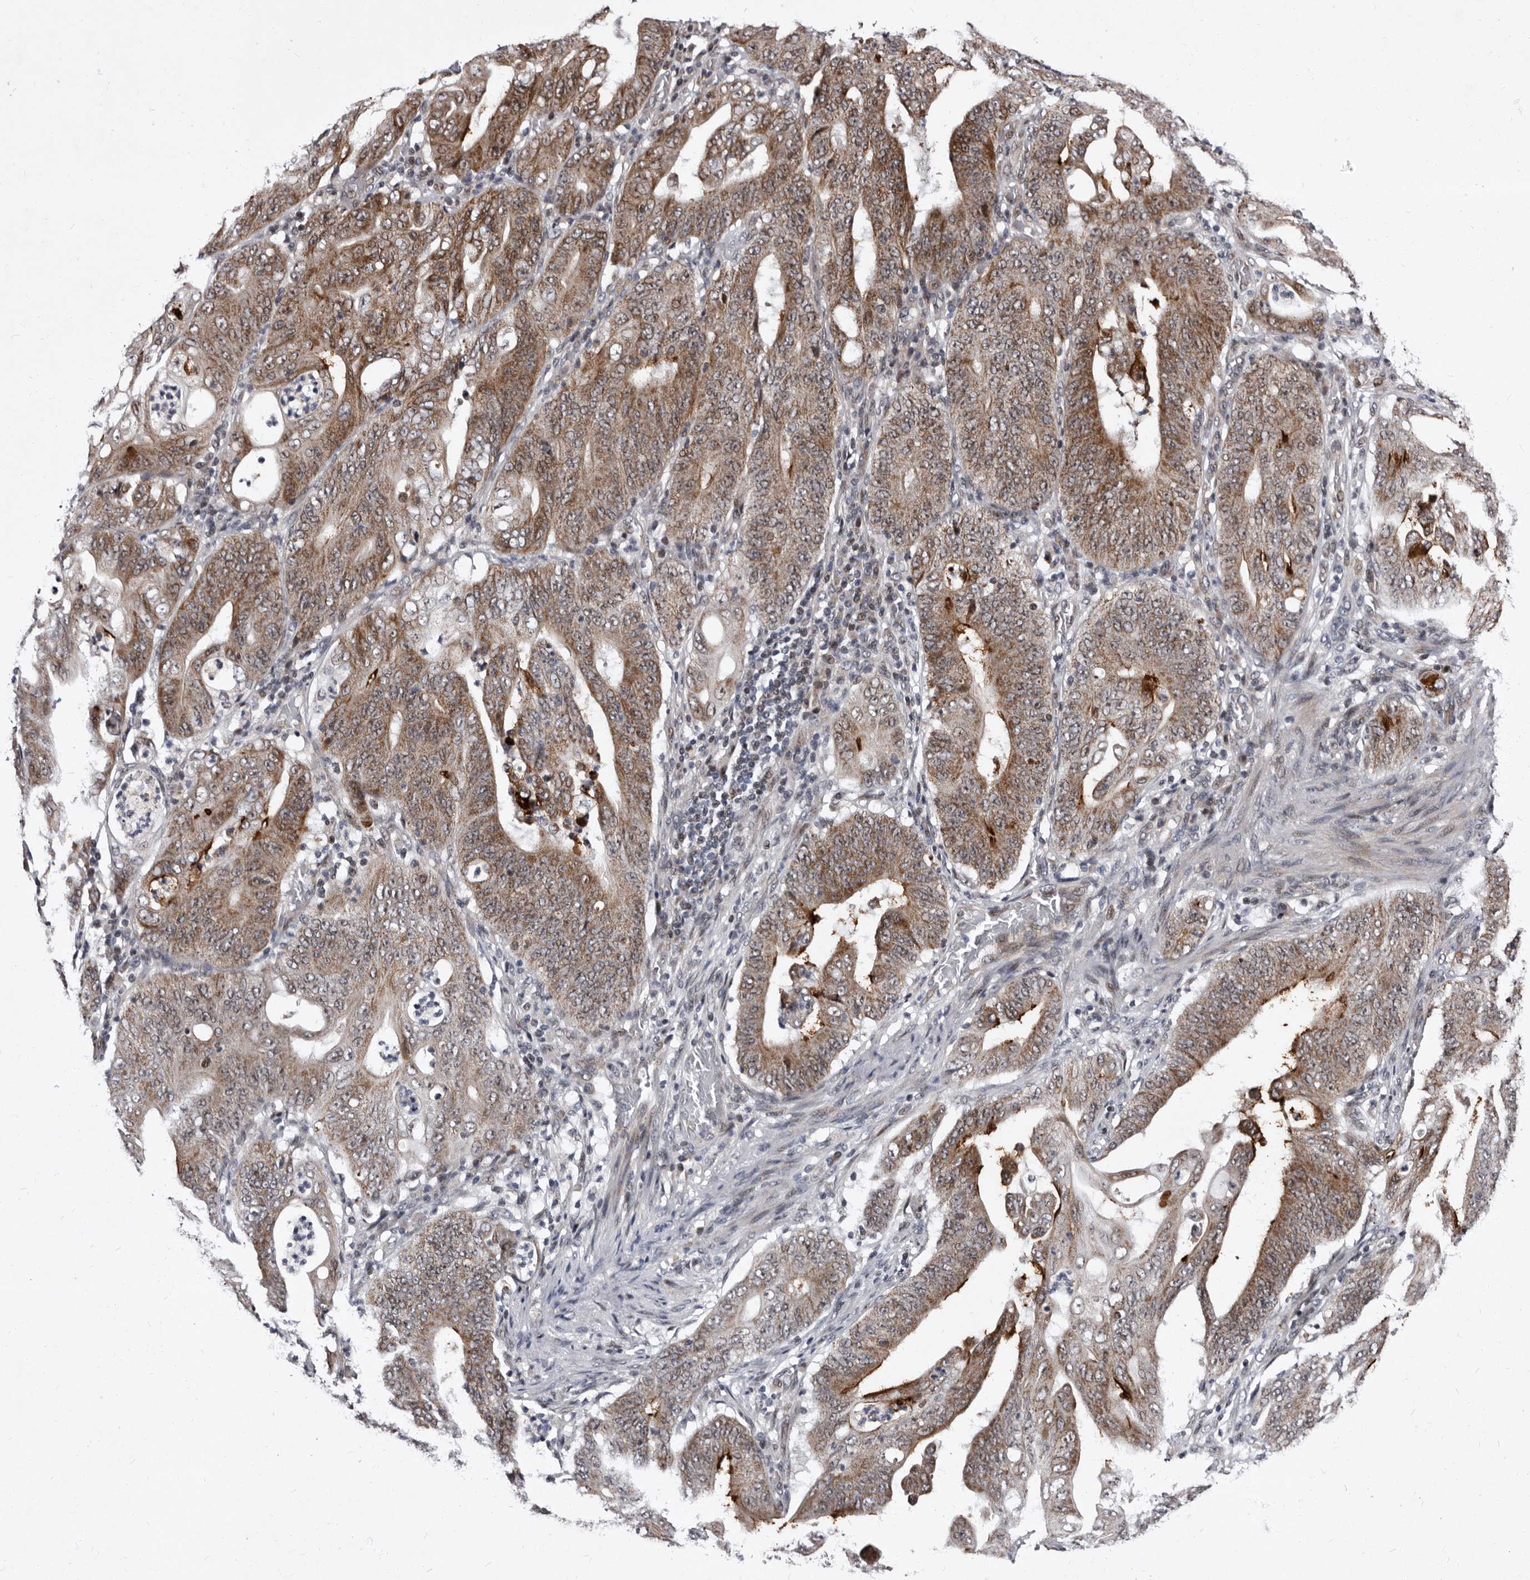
{"staining": {"intensity": "moderate", "quantity": ">75%", "location": "cytoplasmic/membranous"}, "tissue": "stomach cancer", "cell_type": "Tumor cells", "image_type": "cancer", "snomed": [{"axis": "morphology", "description": "Adenocarcinoma, NOS"}, {"axis": "topography", "description": "Stomach"}], "caption": "Immunohistochemical staining of human adenocarcinoma (stomach) reveals medium levels of moderate cytoplasmic/membranous positivity in approximately >75% of tumor cells. Immunohistochemistry (ihc) stains the protein in brown and the nuclei are stained blue.", "gene": "TNKS", "patient": {"sex": "female", "age": 73}}